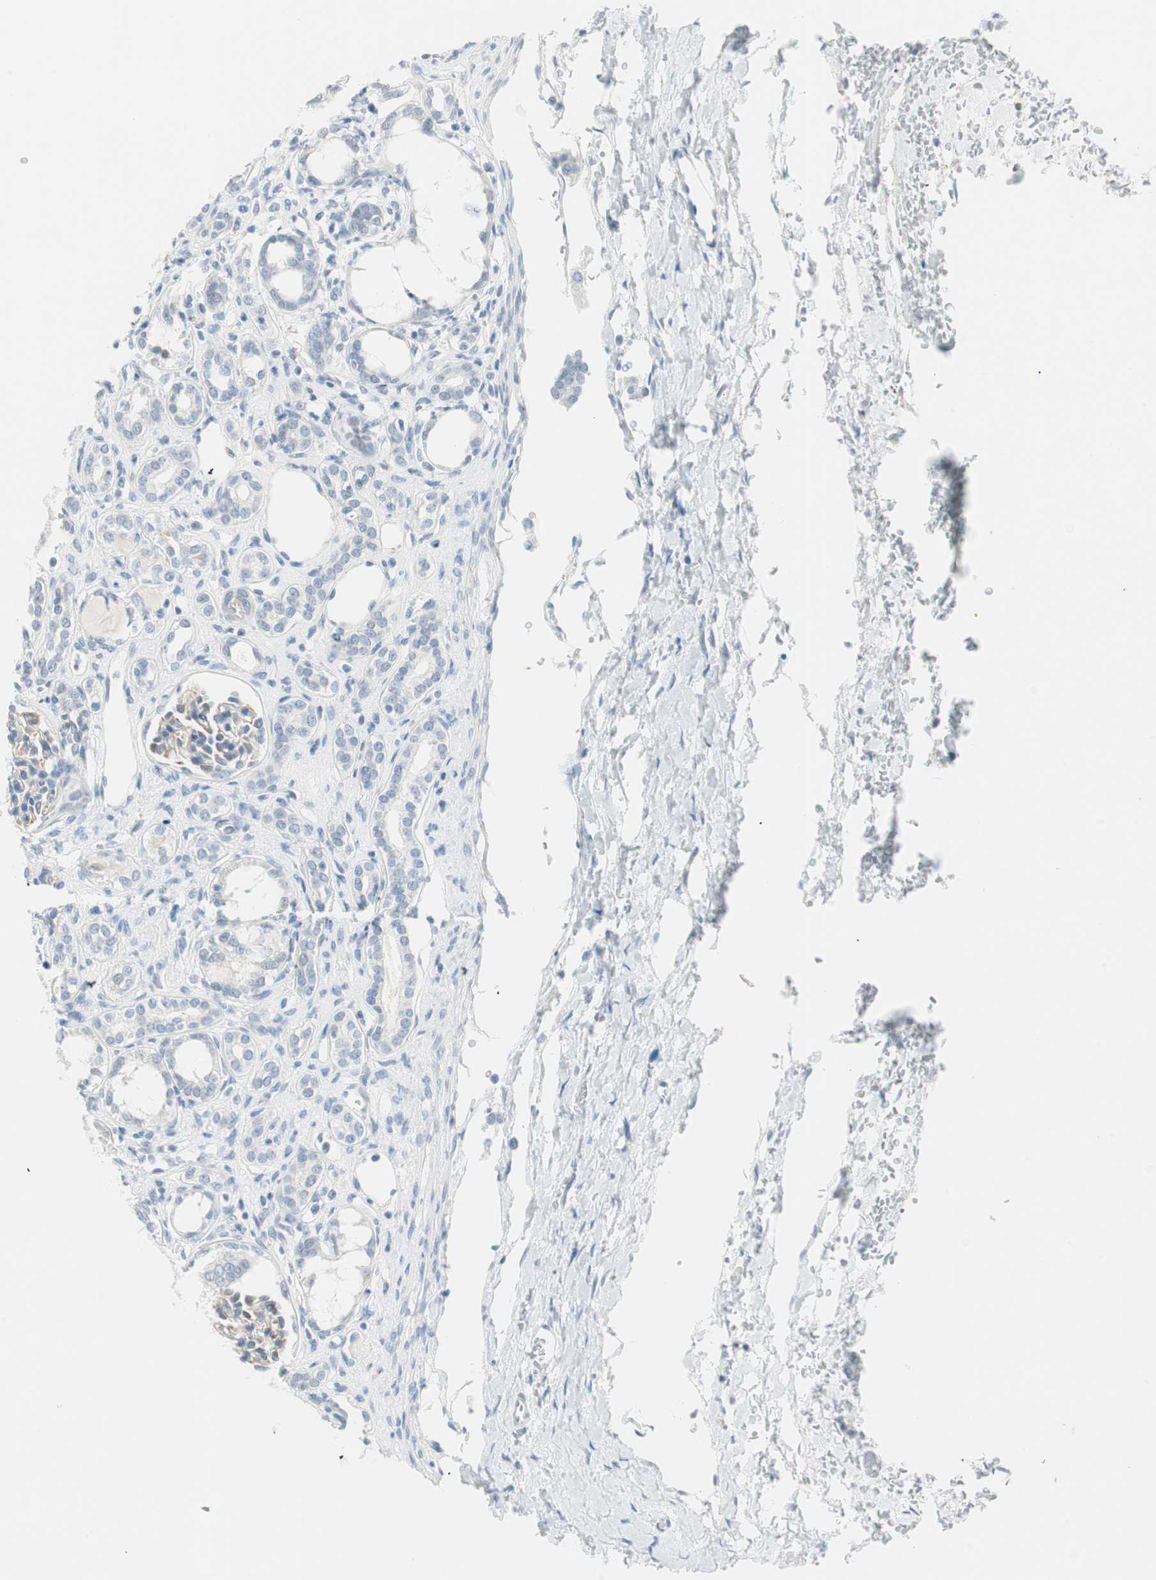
{"staining": {"intensity": "moderate", "quantity": ">75%", "location": "cytoplasmic/membranous"}, "tissue": "kidney", "cell_type": "Cells in glomeruli", "image_type": "normal", "snomed": [{"axis": "morphology", "description": "Normal tissue, NOS"}, {"axis": "topography", "description": "Kidney"}], "caption": "Protein expression analysis of normal human kidney reveals moderate cytoplasmic/membranous expression in approximately >75% of cells in glomeruli.", "gene": "MLLT10", "patient": {"sex": "male", "age": 7}}